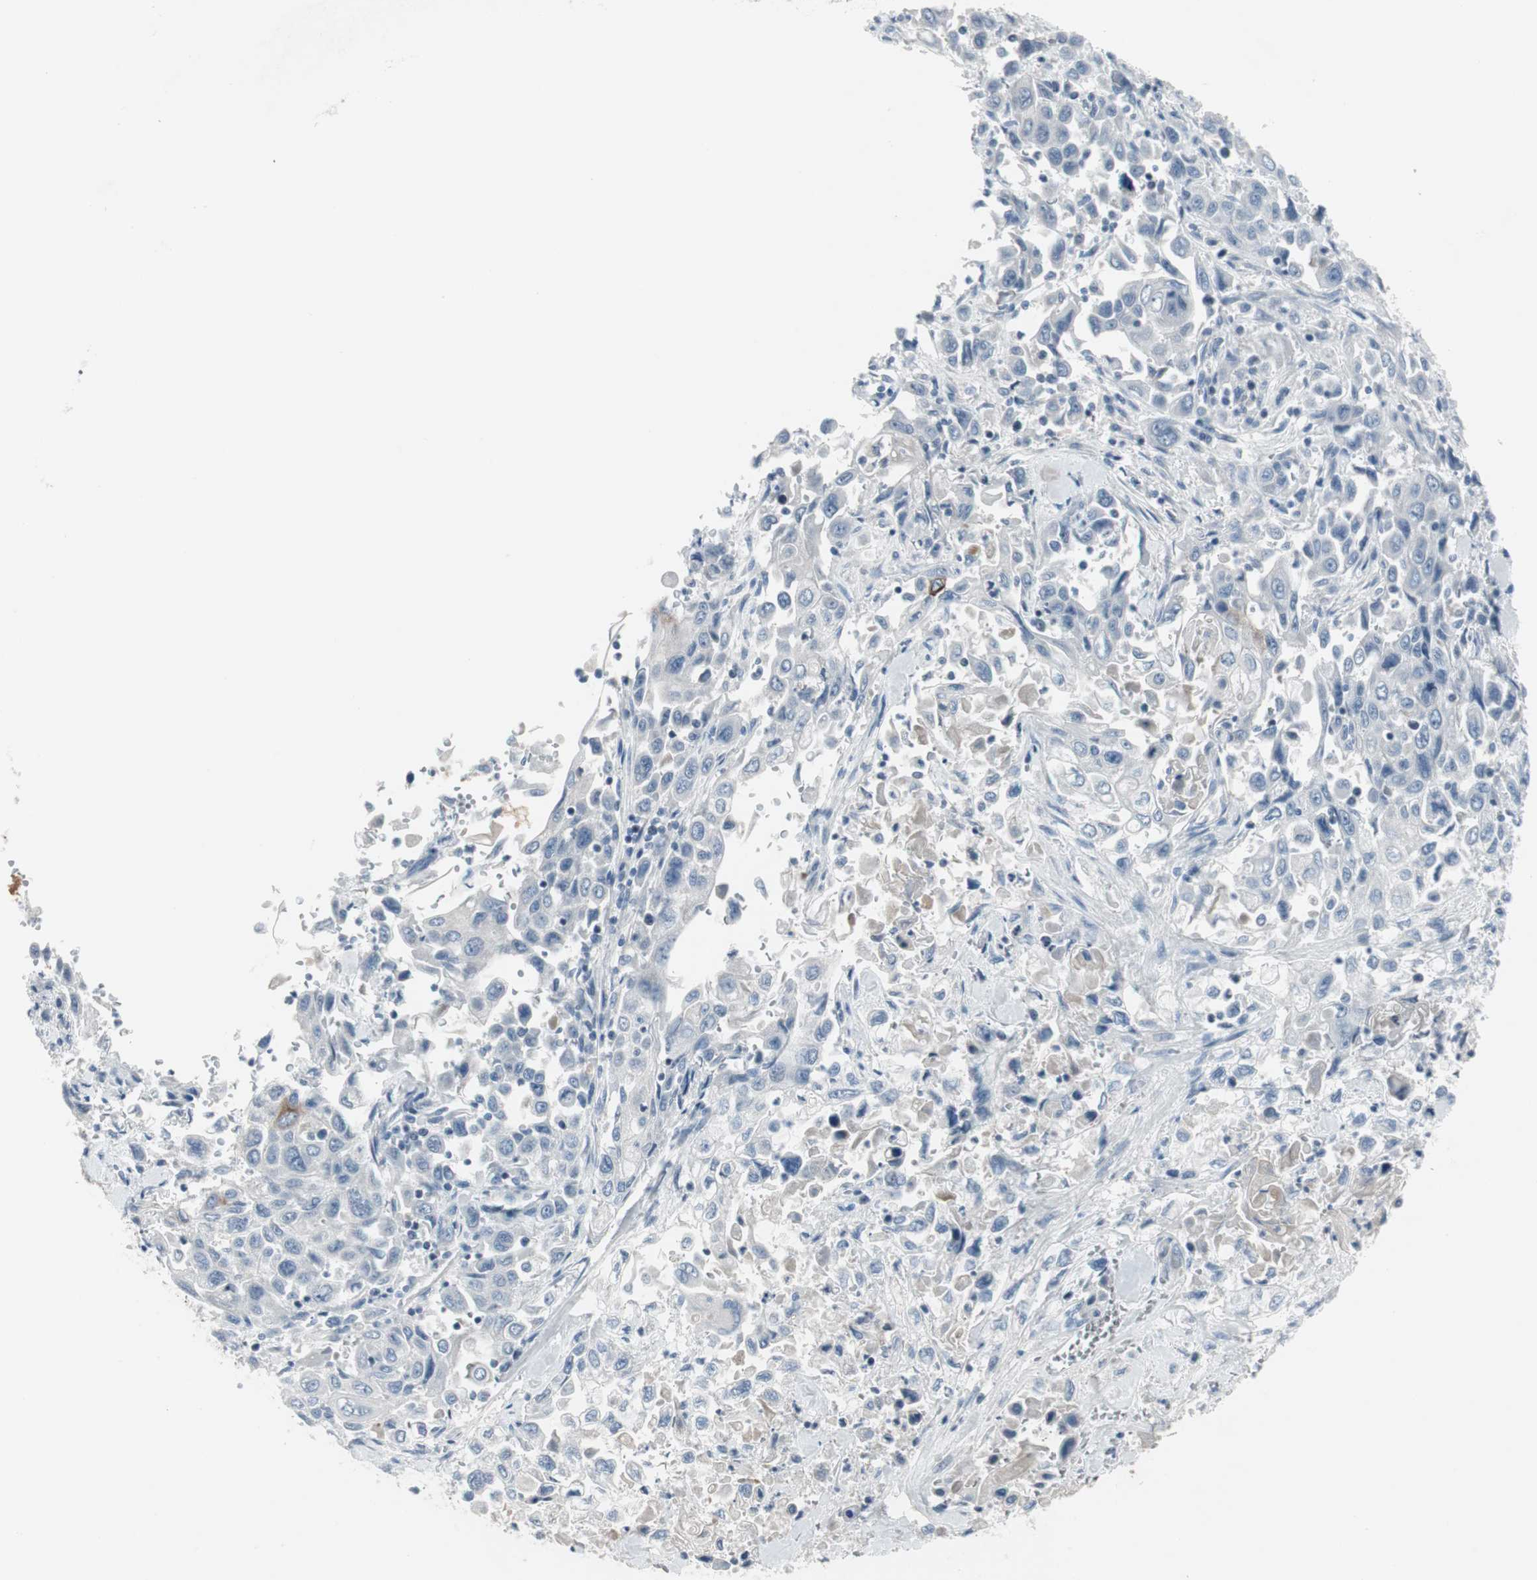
{"staining": {"intensity": "moderate", "quantity": "<25%", "location": "cytoplasmic/membranous"}, "tissue": "pancreatic cancer", "cell_type": "Tumor cells", "image_type": "cancer", "snomed": [{"axis": "morphology", "description": "Adenocarcinoma, NOS"}, {"axis": "topography", "description": "Pancreas"}], "caption": "Pancreatic cancer stained for a protein reveals moderate cytoplasmic/membranous positivity in tumor cells.", "gene": "PIGR", "patient": {"sex": "male", "age": 70}}